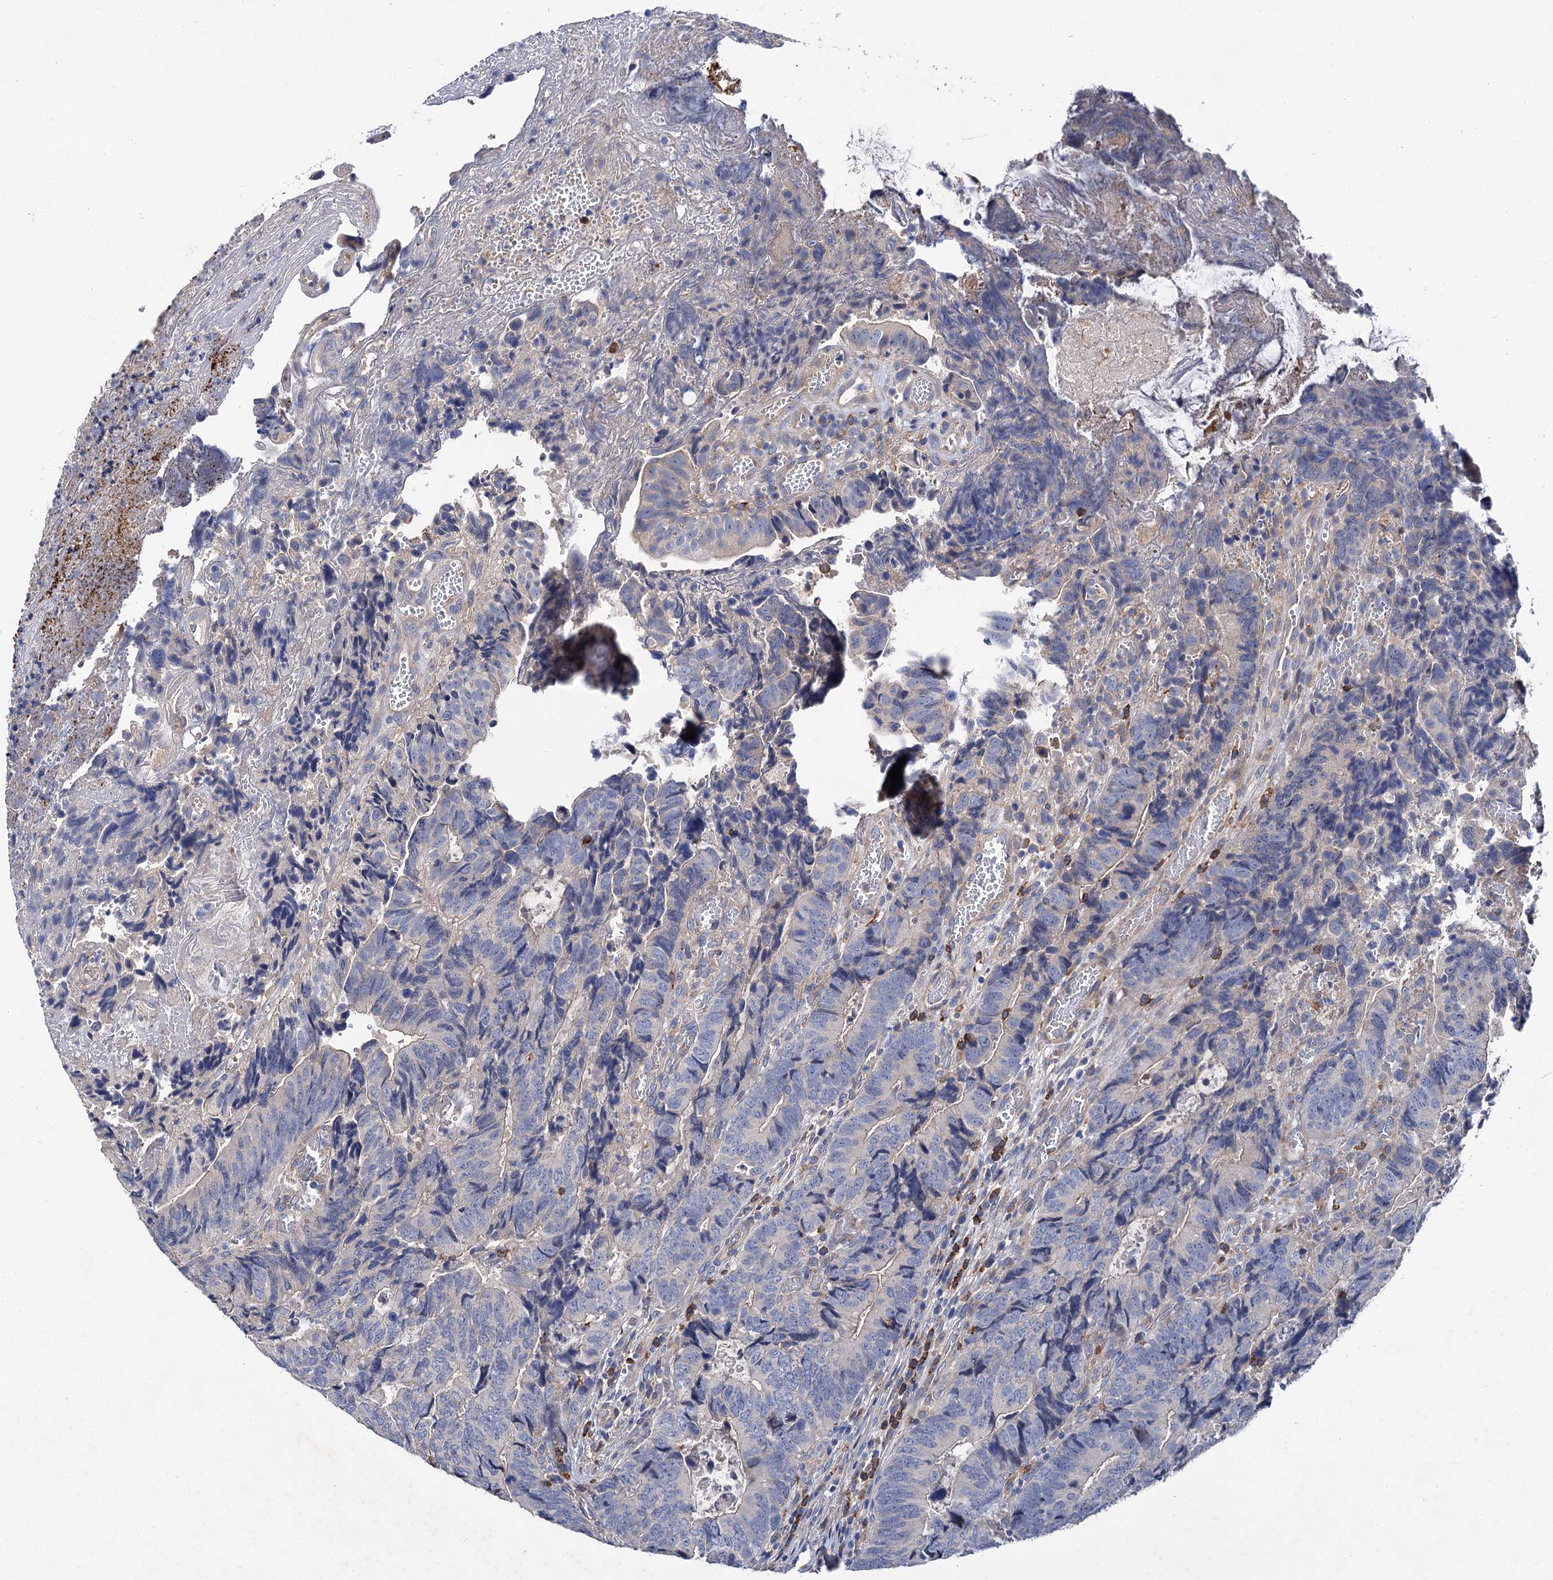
{"staining": {"intensity": "negative", "quantity": "none", "location": "none"}, "tissue": "colorectal cancer", "cell_type": "Tumor cells", "image_type": "cancer", "snomed": [{"axis": "morphology", "description": "Adenocarcinoma, NOS"}, {"axis": "topography", "description": "Colon"}], "caption": "This is a micrograph of immunohistochemistry staining of adenocarcinoma (colorectal), which shows no expression in tumor cells.", "gene": "HVCN1", "patient": {"sex": "female", "age": 67}}